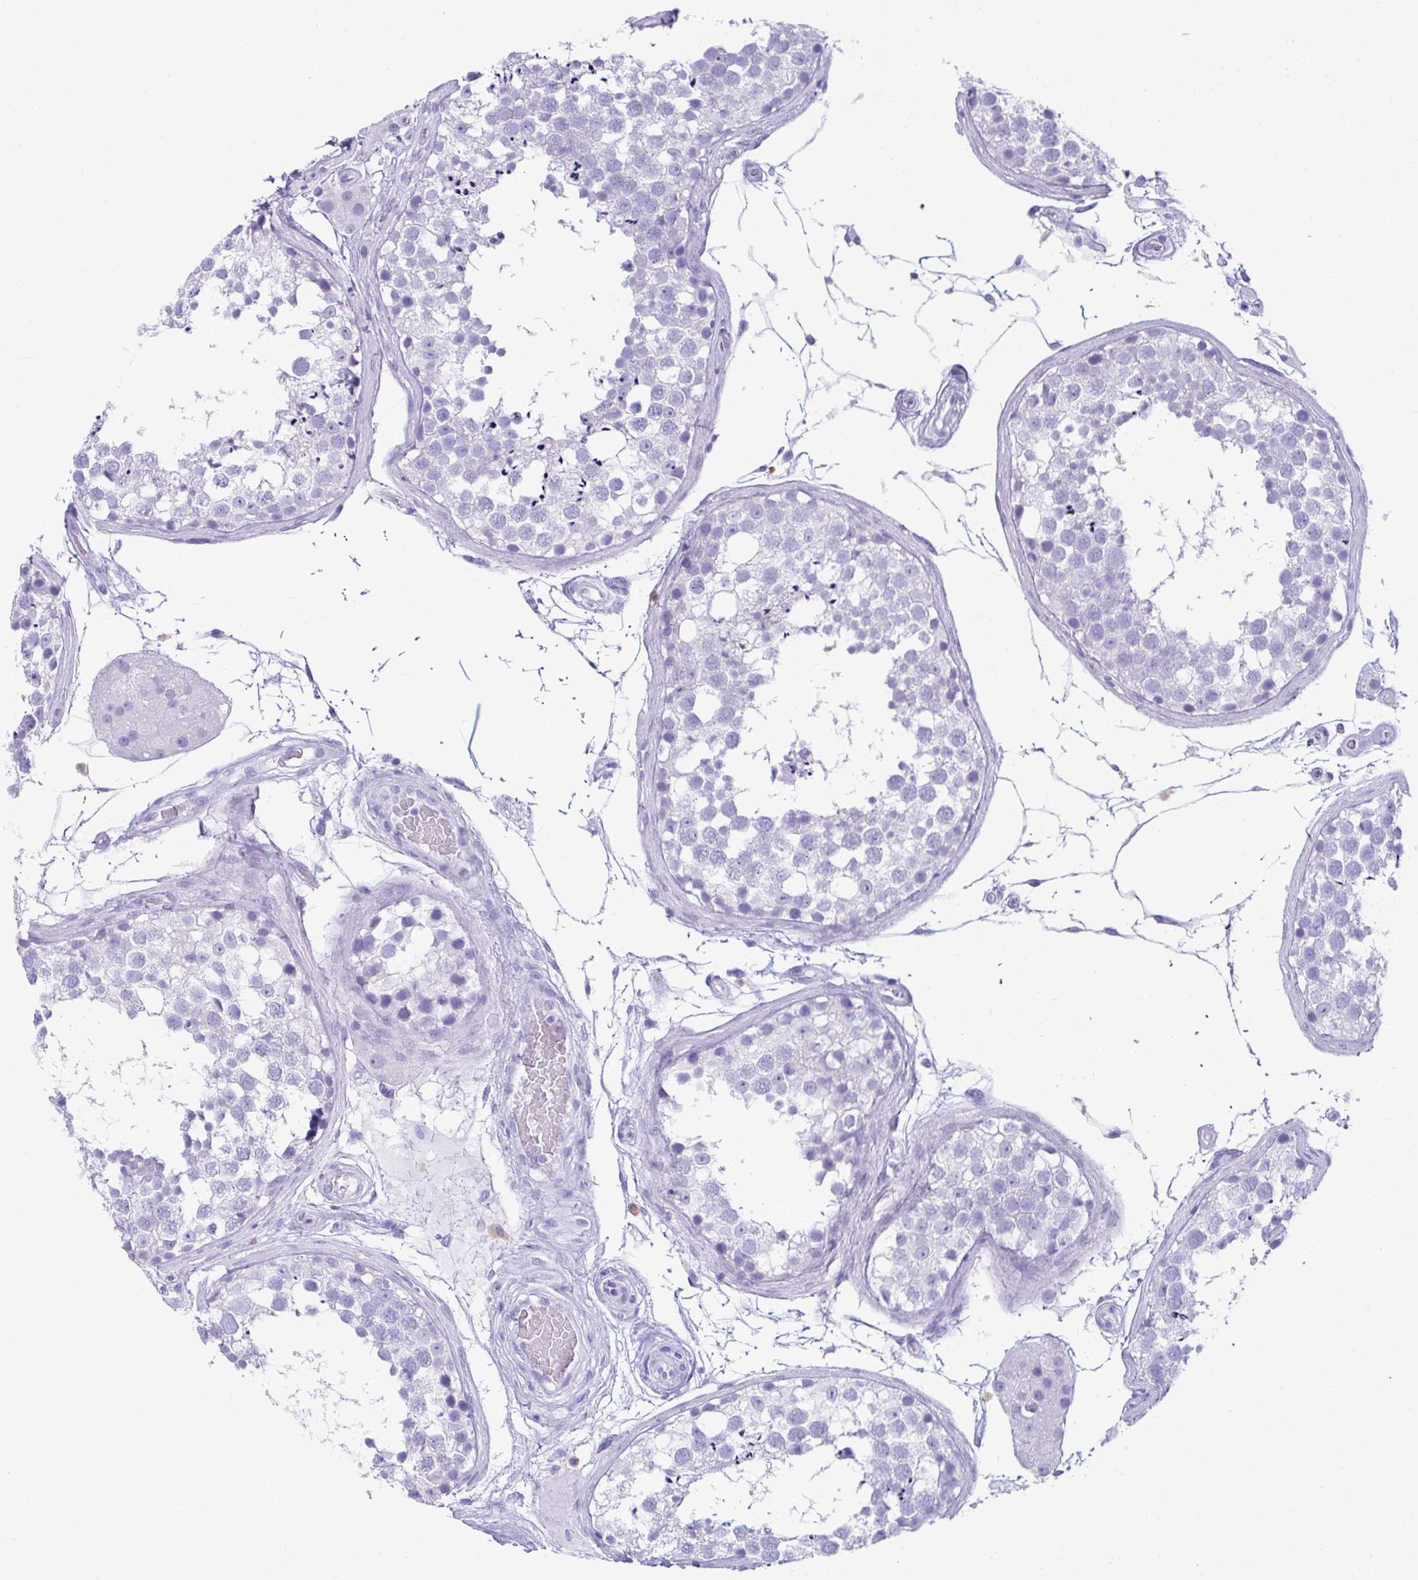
{"staining": {"intensity": "negative", "quantity": "none", "location": "none"}, "tissue": "testis", "cell_type": "Cells in seminiferous ducts", "image_type": "normal", "snomed": [{"axis": "morphology", "description": "Normal tissue, NOS"}, {"axis": "morphology", "description": "Seminoma, NOS"}, {"axis": "topography", "description": "Testis"}], "caption": "Immunohistochemistry (IHC) of benign testis demonstrates no expression in cells in seminiferous ducts.", "gene": "ATP4B", "patient": {"sex": "male", "age": 65}}